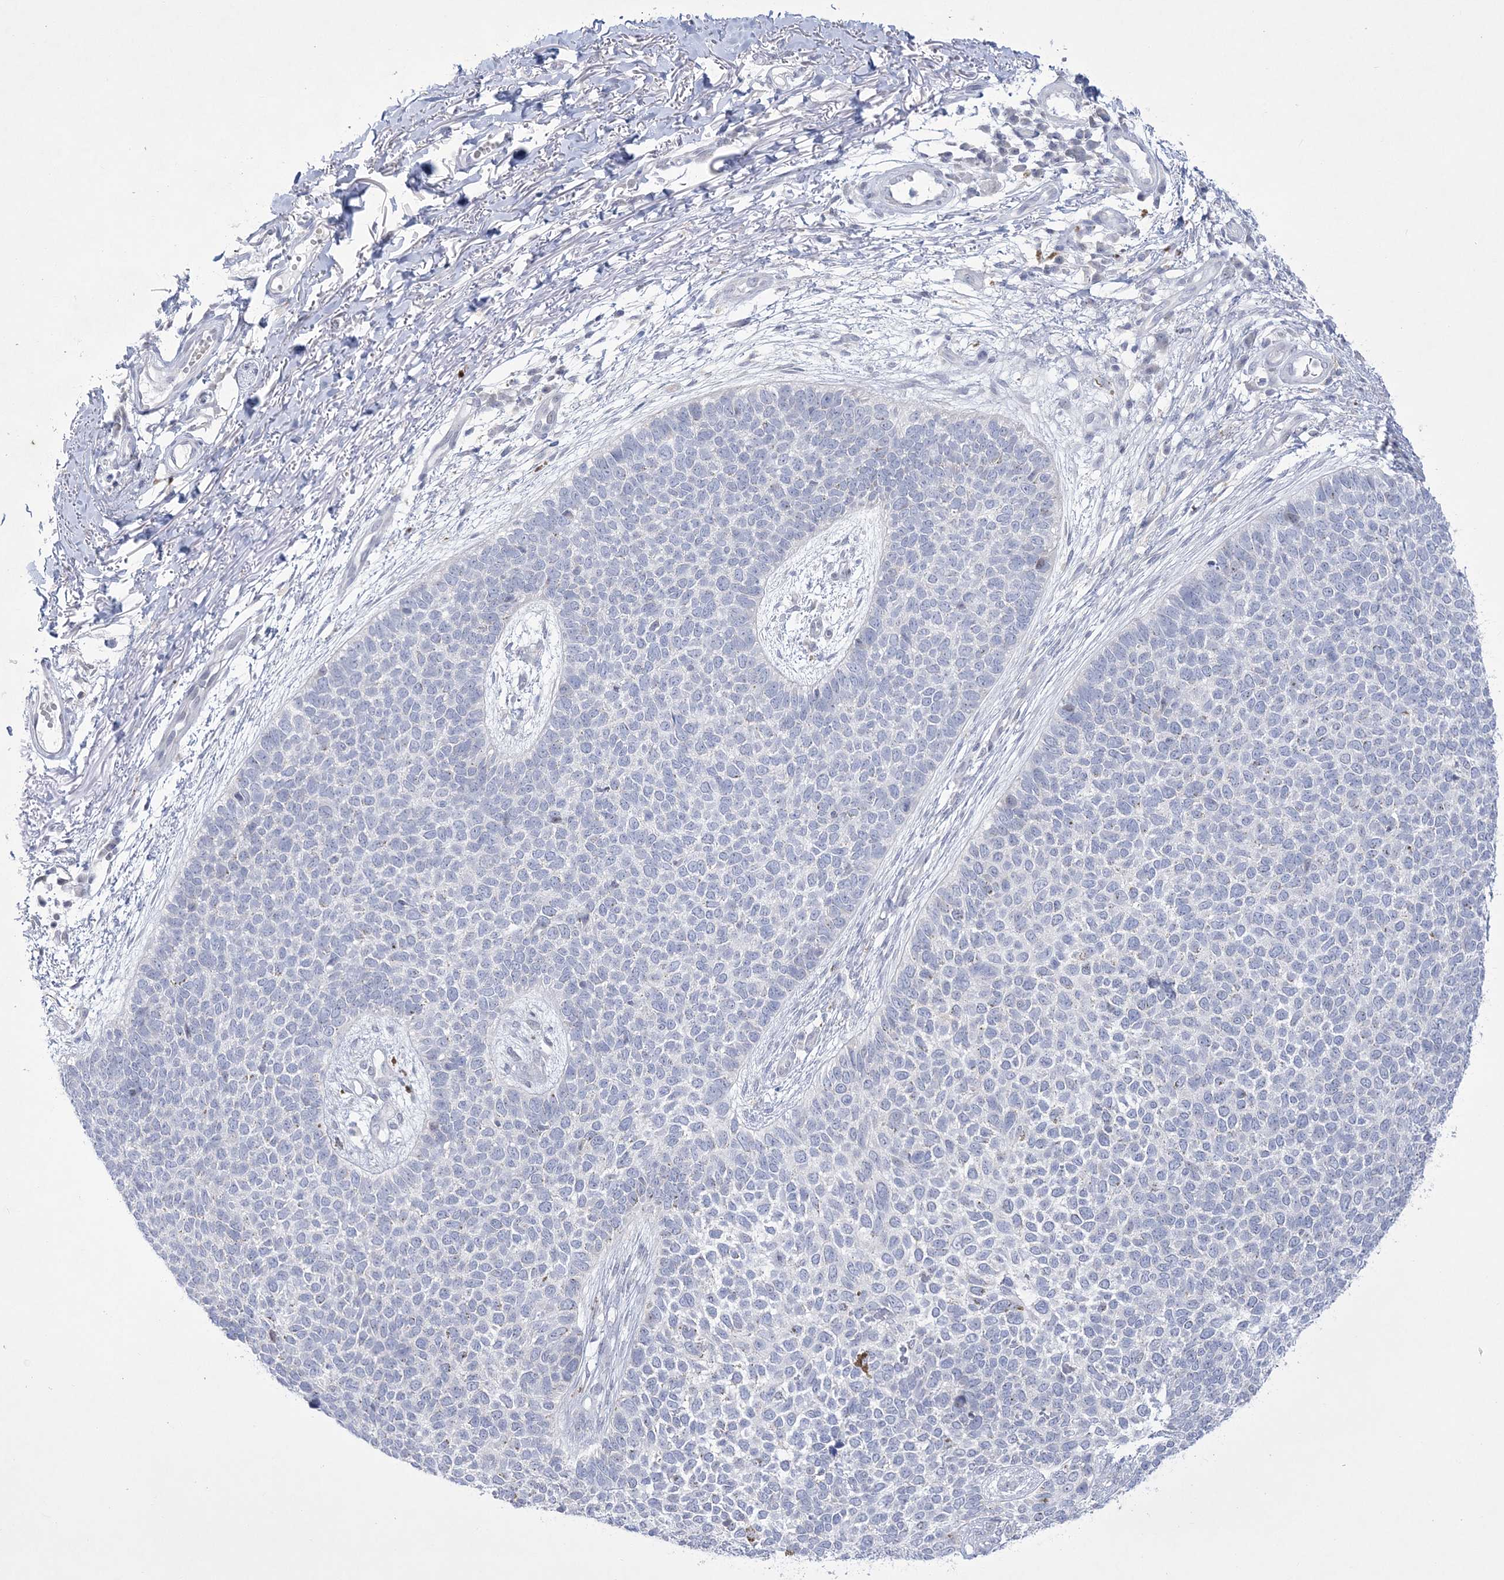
{"staining": {"intensity": "negative", "quantity": "none", "location": "none"}, "tissue": "skin cancer", "cell_type": "Tumor cells", "image_type": "cancer", "snomed": [{"axis": "morphology", "description": "Basal cell carcinoma"}, {"axis": "topography", "description": "Skin"}], "caption": "High power microscopy image of an IHC photomicrograph of basal cell carcinoma (skin), revealing no significant positivity in tumor cells.", "gene": "WDR27", "patient": {"sex": "female", "age": 84}}